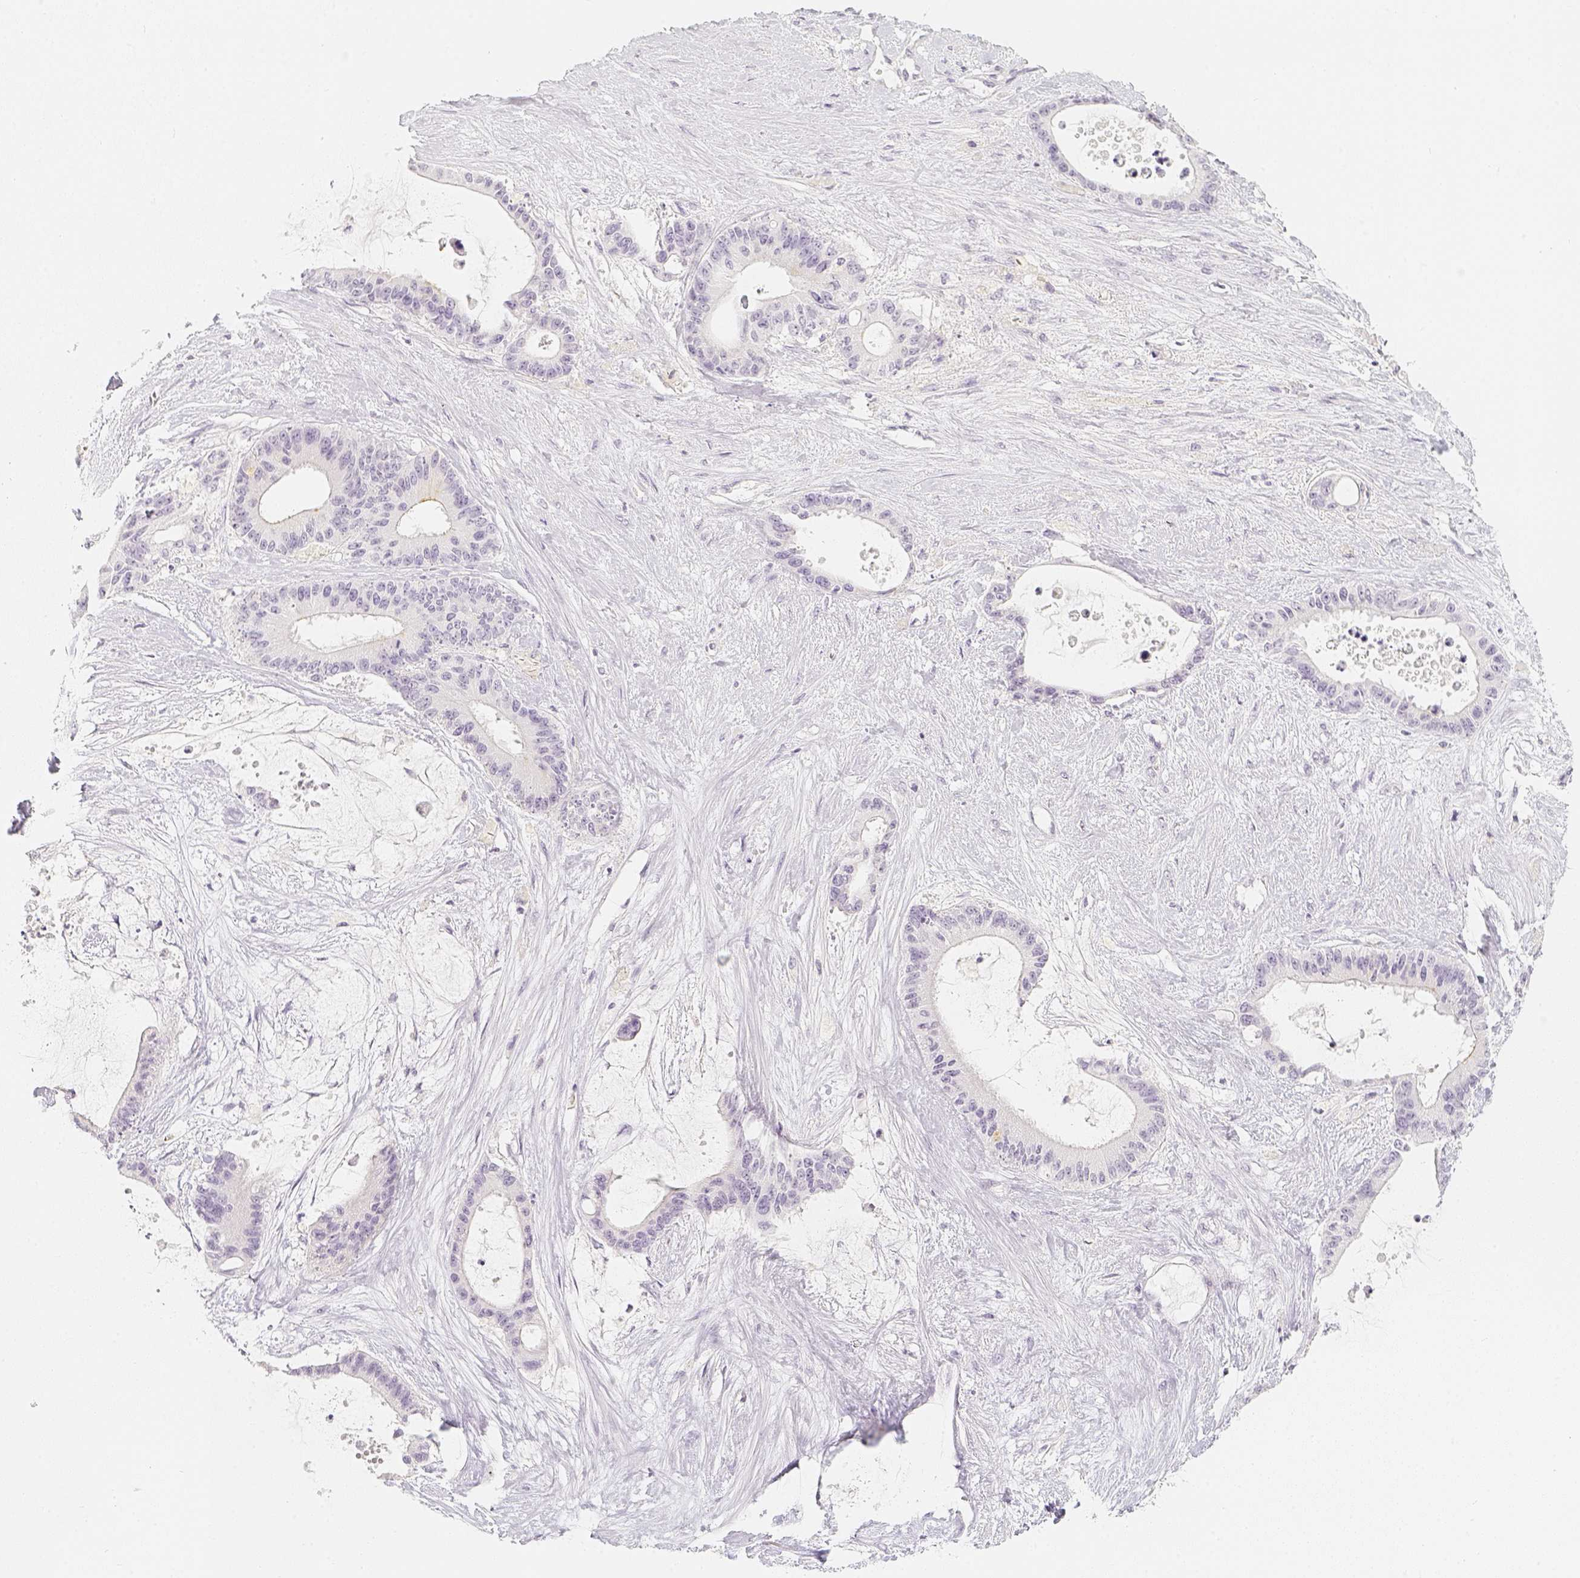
{"staining": {"intensity": "negative", "quantity": "none", "location": "none"}, "tissue": "liver cancer", "cell_type": "Tumor cells", "image_type": "cancer", "snomed": [{"axis": "morphology", "description": "Normal tissue, NOS"}, {"axis": "morphology", "description": "Cholangiocarcinoma"}, {"axis": "topography", "description": "Liver"}, {"axis": "topography", "description": "Peripheral nerve tissue"}], "caption": "DAB immunohistochemical staining of liver cancer shows no significant staining in tumor cells. (DAB (3,3'-diaminobenzidine) immunohistochemistry (IHC) with hematoxylin counter stain).", "gene": "SLC18A1", "patient": {"sex": "female", "age": 73}}